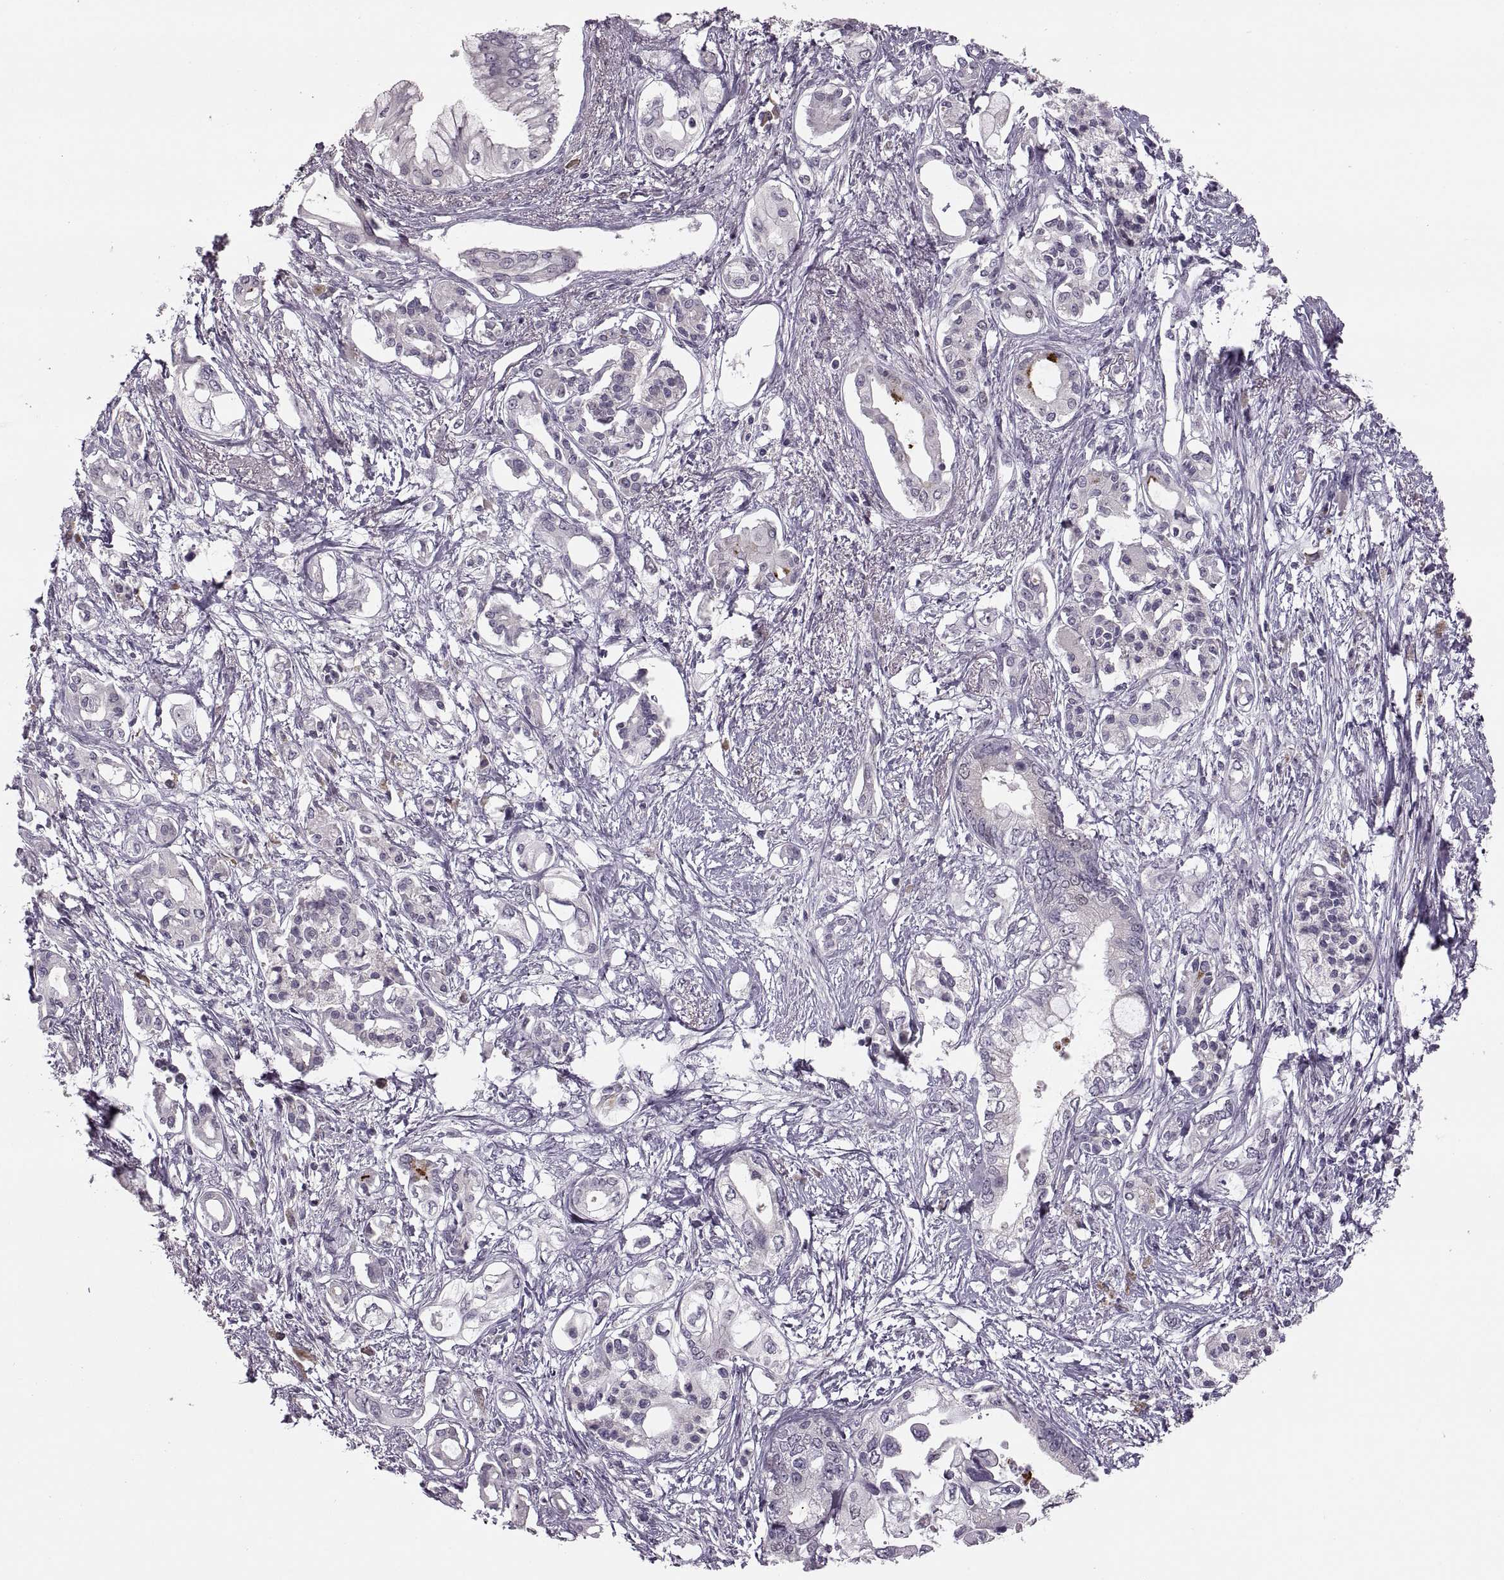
{"staining": {"intensity": "negative", "quantity": "none", "location": "none"}, "tissue": "pancreatic cancer", "cell_type": "Tumor cells", "image_type": "cancer", "snomed": [{"axis": "morphology", "description": "Adenocarcinoma, NOS"}, {"axis": "topography", "description": "Pancreas"}], "caption": "Tumor cells are negative for brown protein staining in pancreatic cancer (adenocarcinoma). (Stains: DAB (3,3'-diaminobenzidine) immunohistochemistry (IHC) with hematoxylin counter stain, Microscopy: brightfield microscopy at high magnification).", "gene": "CACNA1F", "patient": {"sex": "female", "age": 63}}